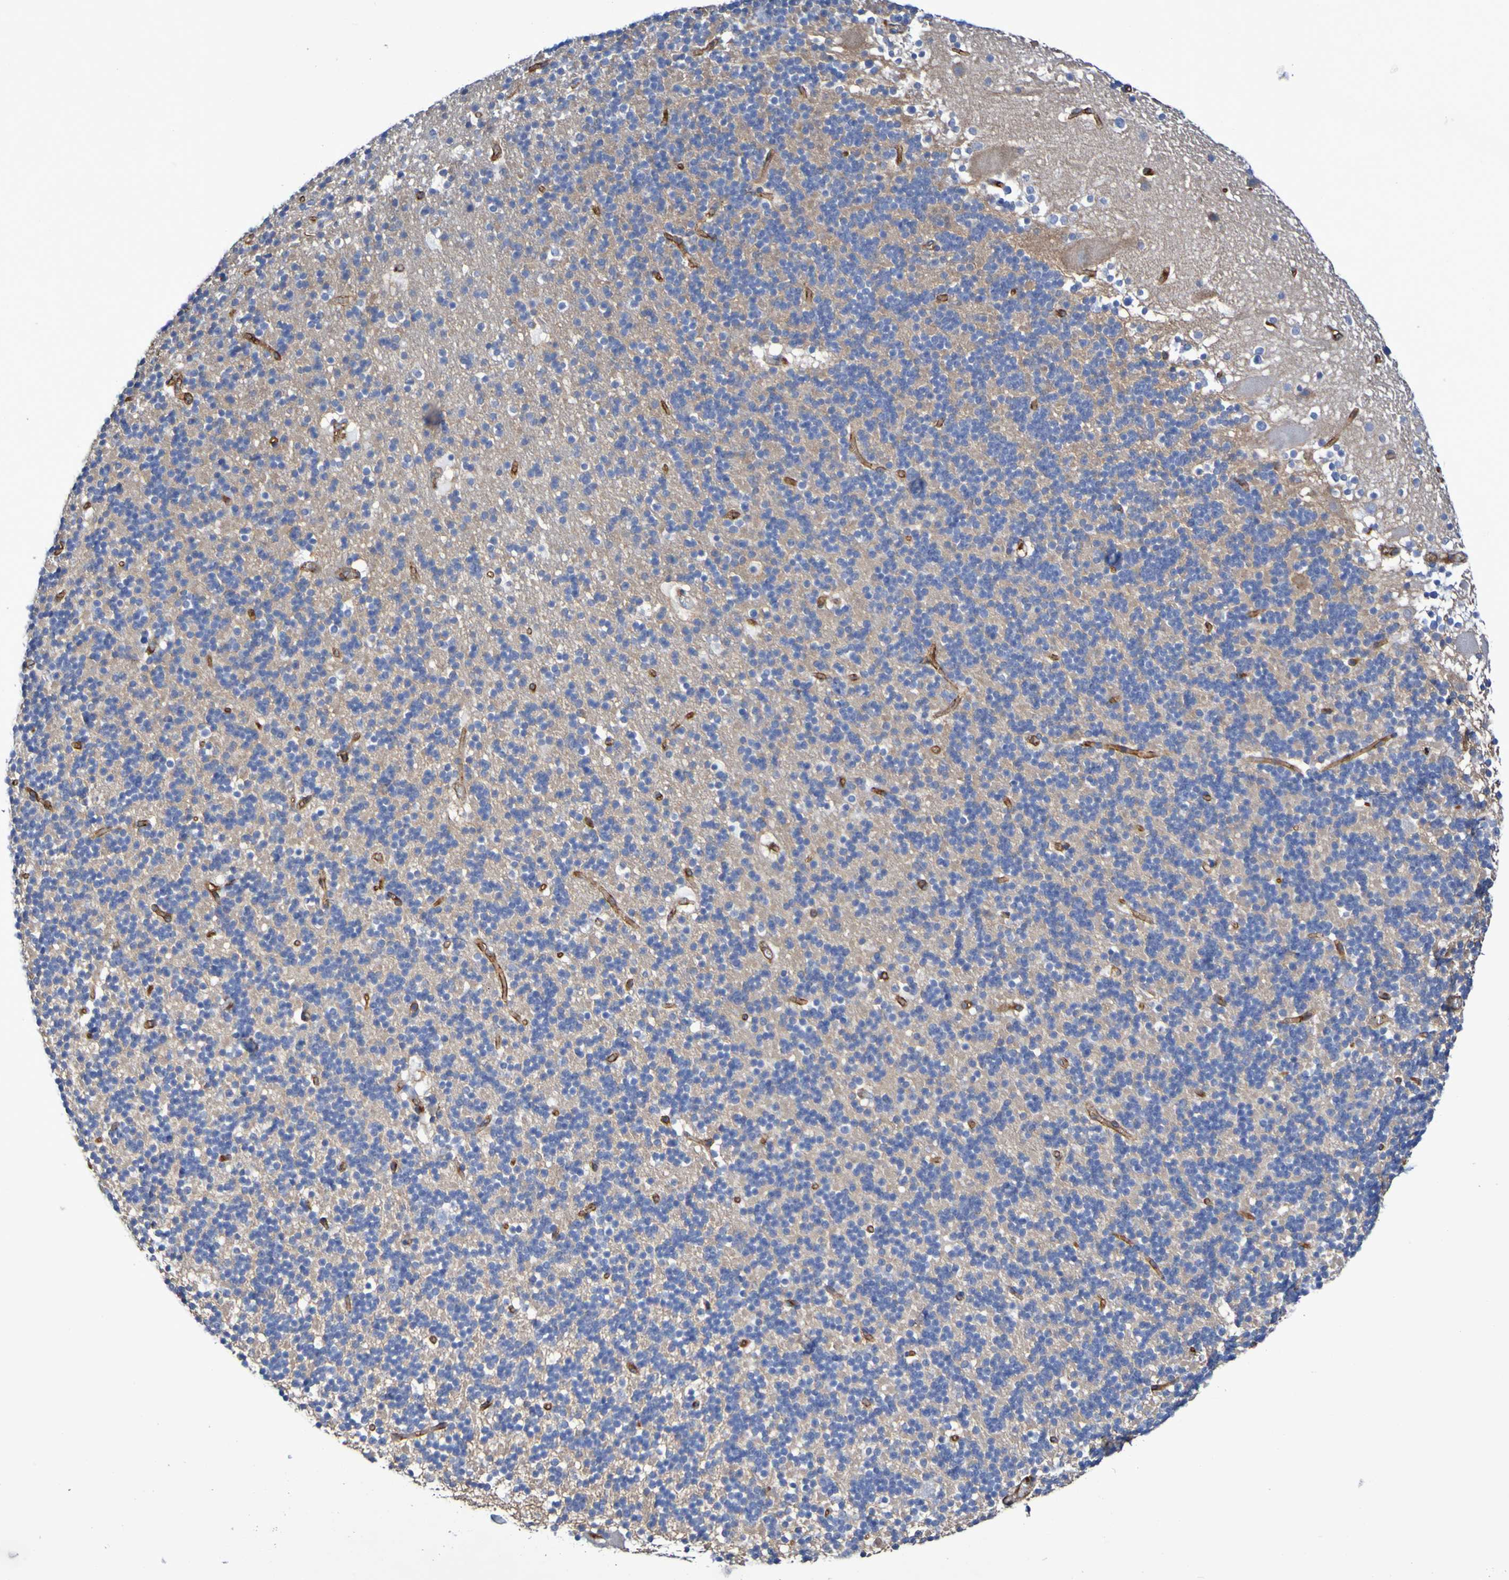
{"staining": {"intensity": "negative", "quantity": "none", "location": "none"}, "tissue": "cerebellum", "cell_type": "Cells in granular layer", "image_type": "normal", "snomed": [{"axis": "morphology", "description": "Normal tissue, NOS"}, {"axis": "topography", "description": "Cerebellum"}], "caption": "An IHC photomicrograph of normal cerebellum is shown. There is no staining in cells in granular layer of cerebellum.", "gene": "SLC3A2", "patient": {"sex": "male", "age": 45}}